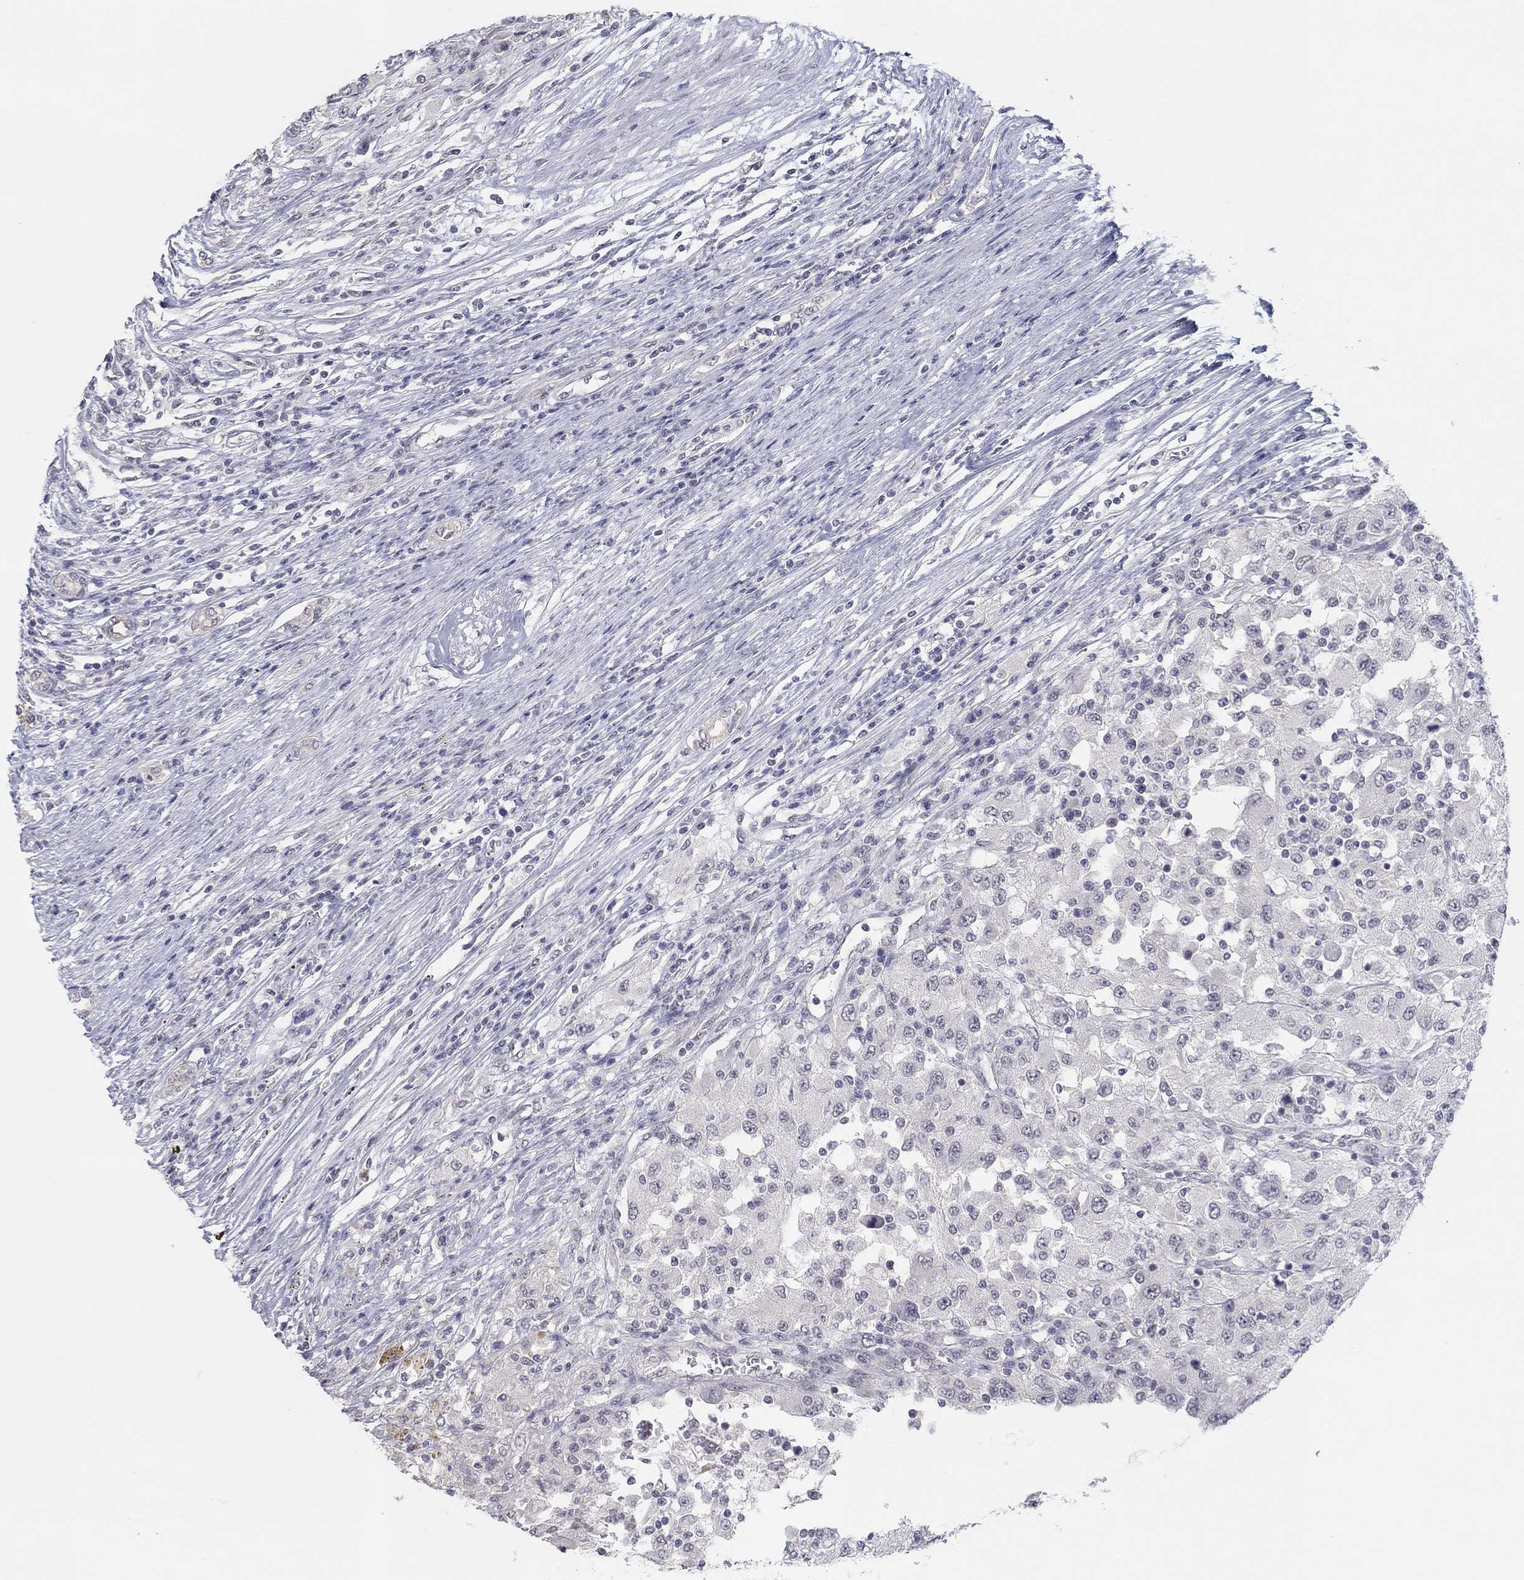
{"staining": {"intensity": "negative", "quantity": "none", "location": "none"}, "tissue": "renal cancer", "cell_type": "Tumor cells", "image_type": "cancer", "snomed": [{"axis": "morphology", "description": "Adenocarcinoma, NOS"}, {"axis": "topography", "description": "Kidney"}], "caption": "Immunohistochemical staining of renal cancer displays no significant positivity in tumor cells.", "gene": "SLC22A2", "patient": {"sex": "female", "age": 67}}